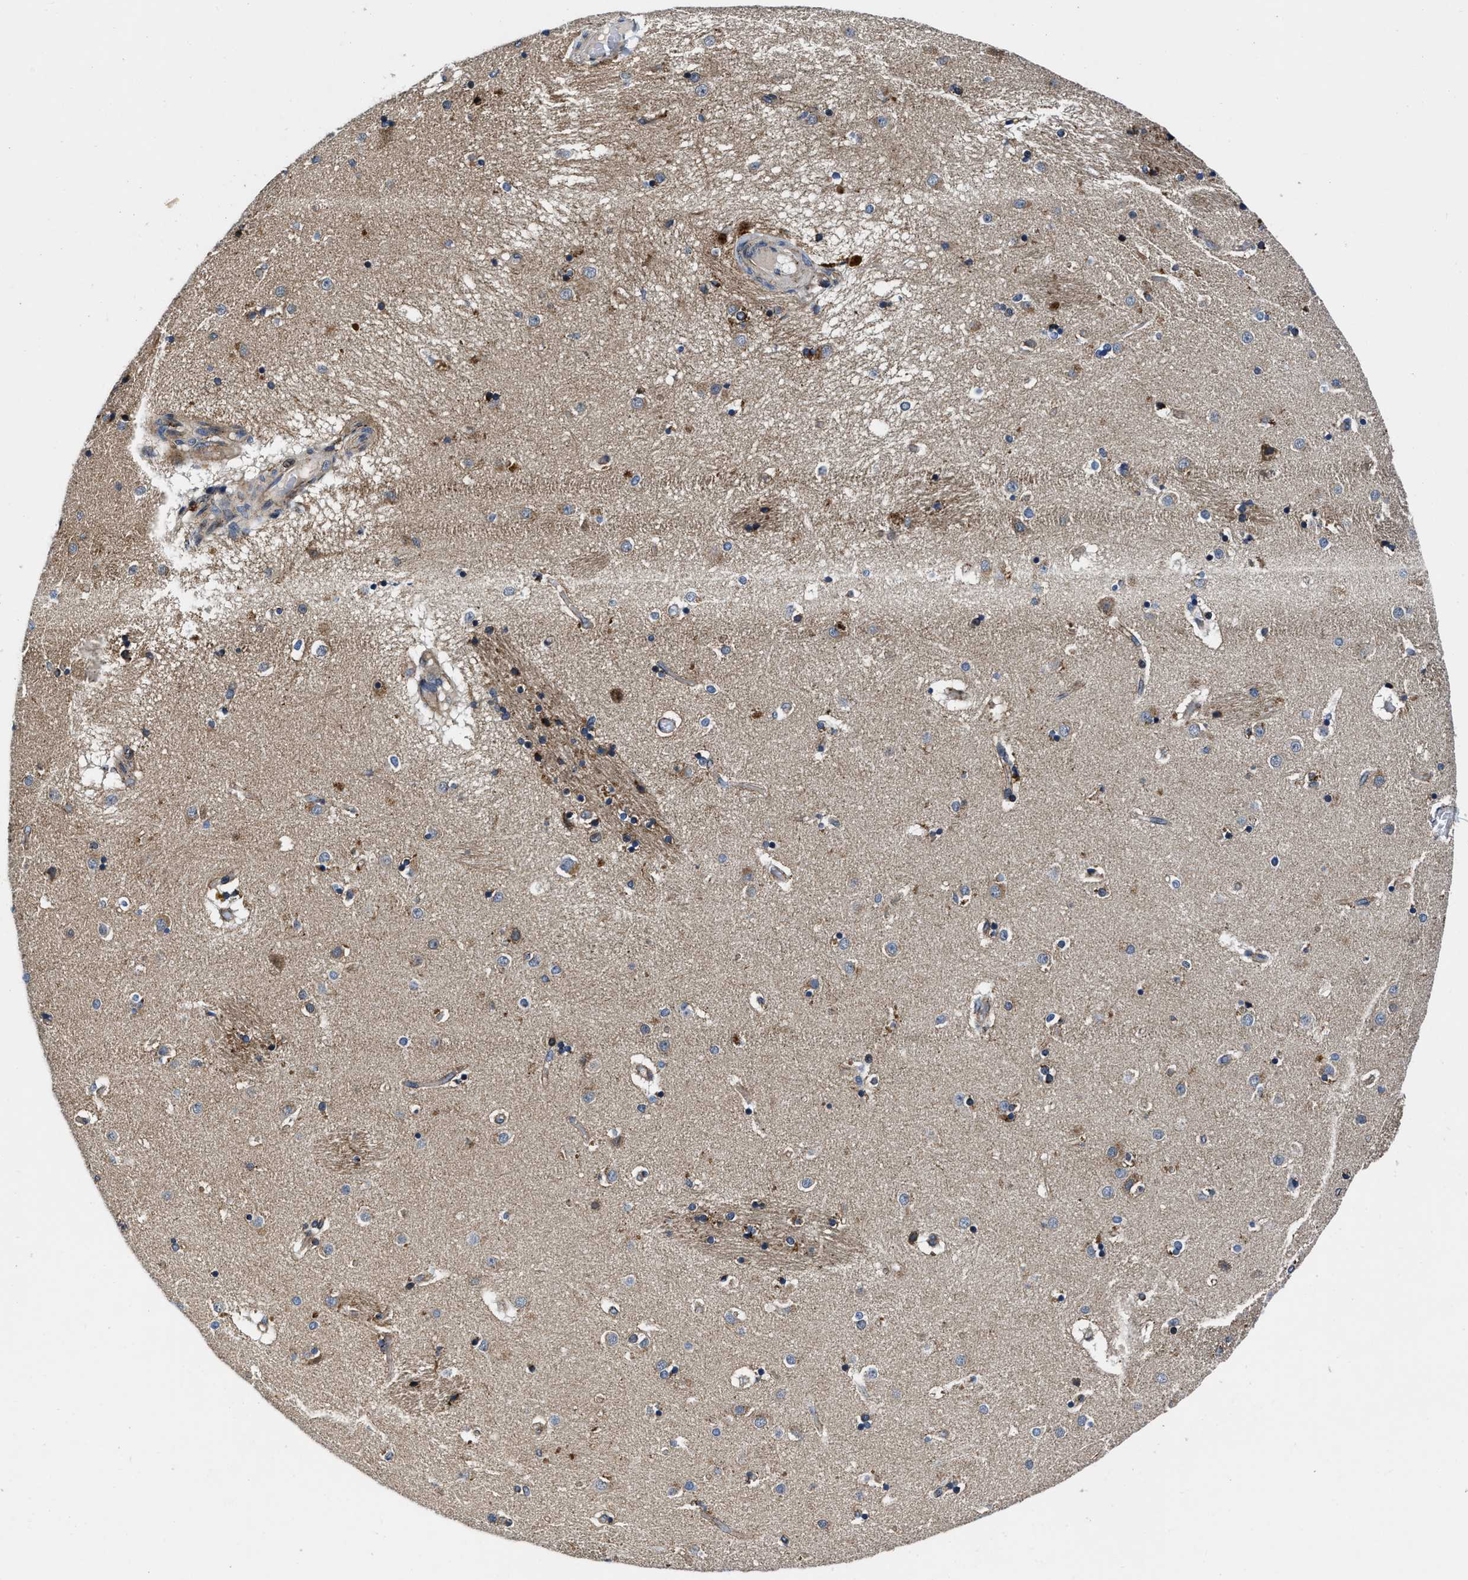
{"staining": {"intensity": "moderate", "quantity": "25%-75%", "location": "cytoplasmic/membranous"}, "tissue": "caudate", "cell_type": "Glial cells", "image_type": "normal", "snomed": [{"axis": "morphology", "description": "Normal tissue, NOS"}, {"axis": "topography", "description": "Lateral ventricle wall"}], "caption": "Moderate cytoplasmic/membranous positivity for a protein is identified in about 25%-75% of glial cells of normal caudate using immunohistochemistry.", "gene": "C2orf66", "patient": {"sex": "male", "age": 70}}